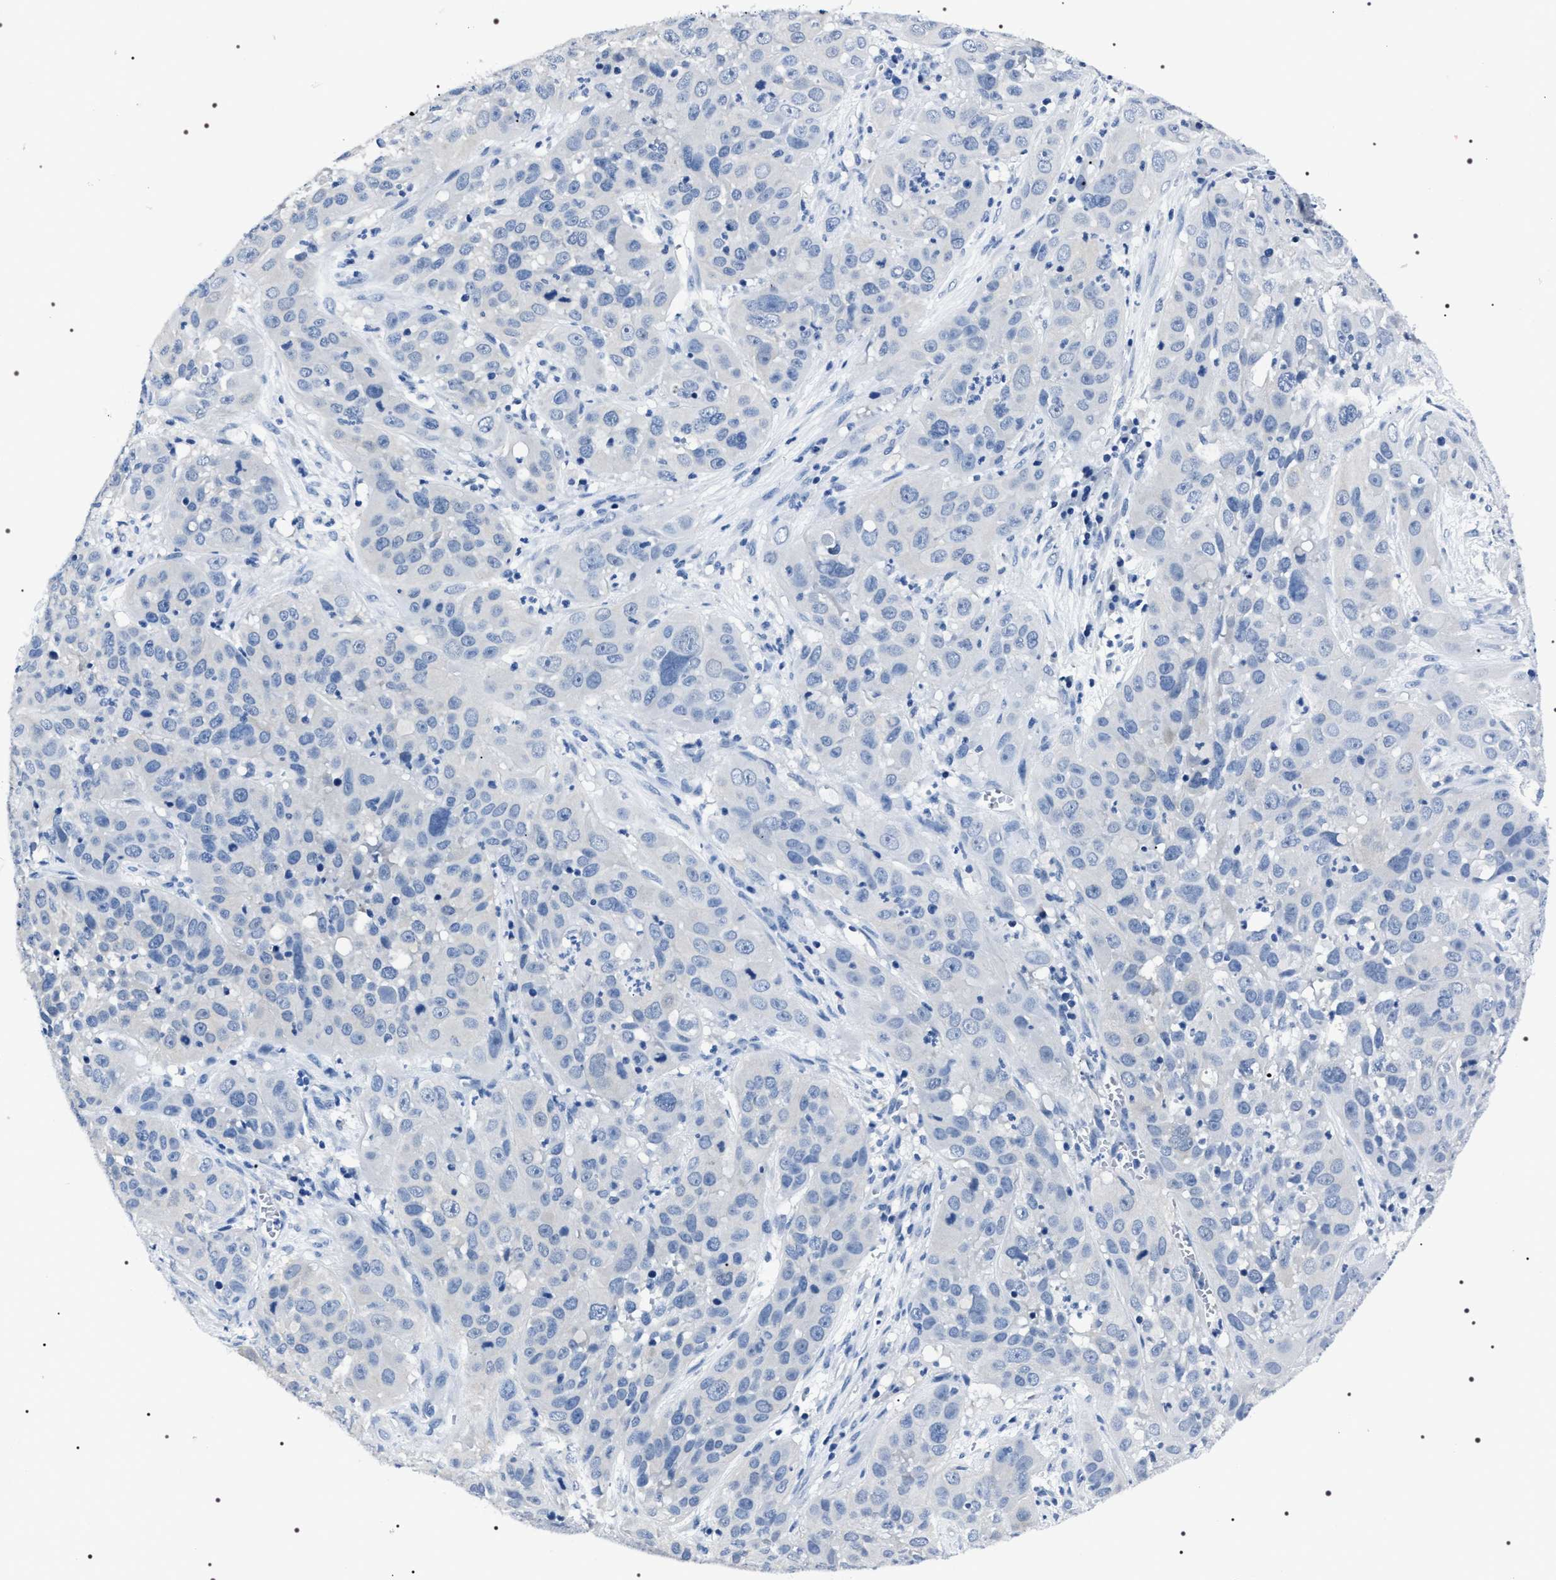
{"staining": {"intensity": "negative", "quantity": "none", "location": "none"}, "tissue": "cervical cancer", "cell_type": "Tumor cells", "image_type": "cancer", "snomed": [{"axis": "morphology", "description": "Squamous cell carcinoma, NOS"}, {"axis": "topography", "description": "Cervix"}], "caption": "DAB (3,3'-diaminobenzidine) immunohistochemical staining of human cervical squamous cell carcinoma reveals no significant positivity in tumor cells.", "gene": "ADH4", "patient": {"sex": "female", "age": 32}}